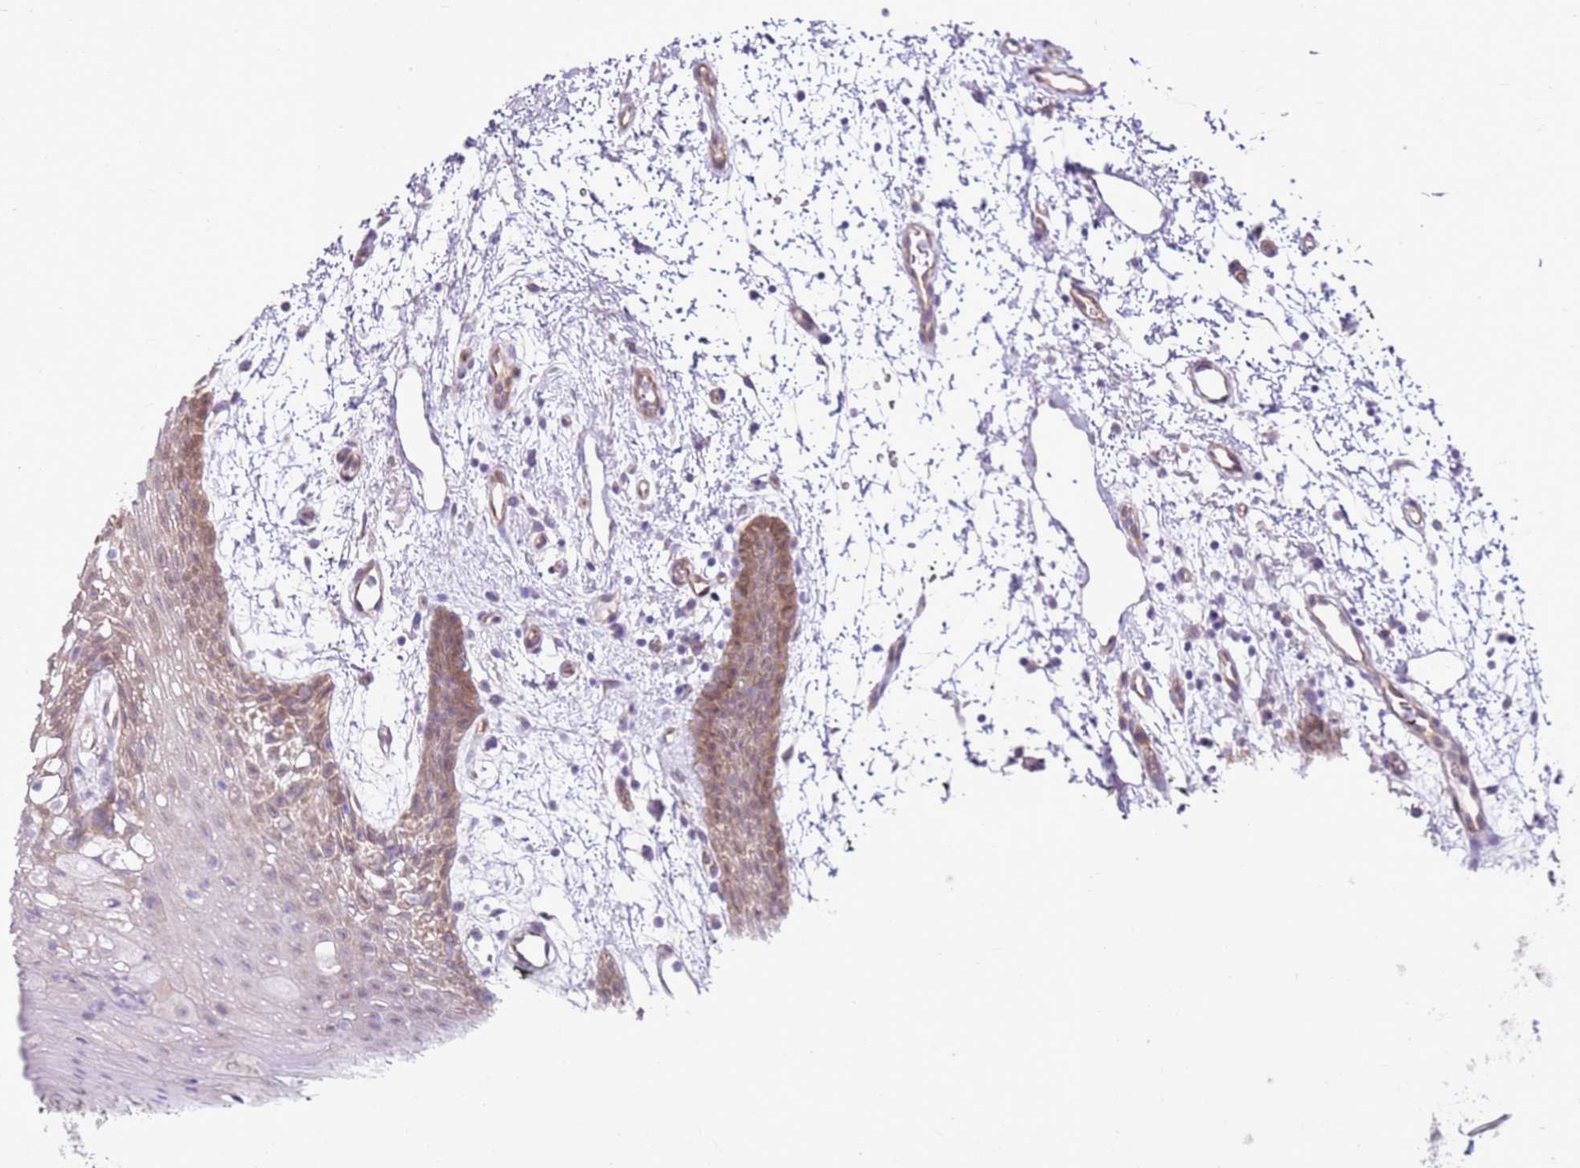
{"staining": {"intensity": "moderate", "quantity": "25%-75%", "location": "cytoplasmic/membranous"}, "tissue": "oral mucosa", "cell_type": "Squamous epithelial cells", "image_type": "normal", "snomed": [{"axis": "morphology", "description": "Normal tissue, NOS"}, {"axis": "topography", "description": "Oral tissue"}, {"axis": "topography", "description": "Tounge, NOS"}], "caption": "This is an image of IHC staining of benign oral mucosa, which shows moderate positivity in the cytoplasmic/membranous of squamous epithelial cells.", "gene": "YWHAE", "patient": {"sex": "female", "age": 59}}